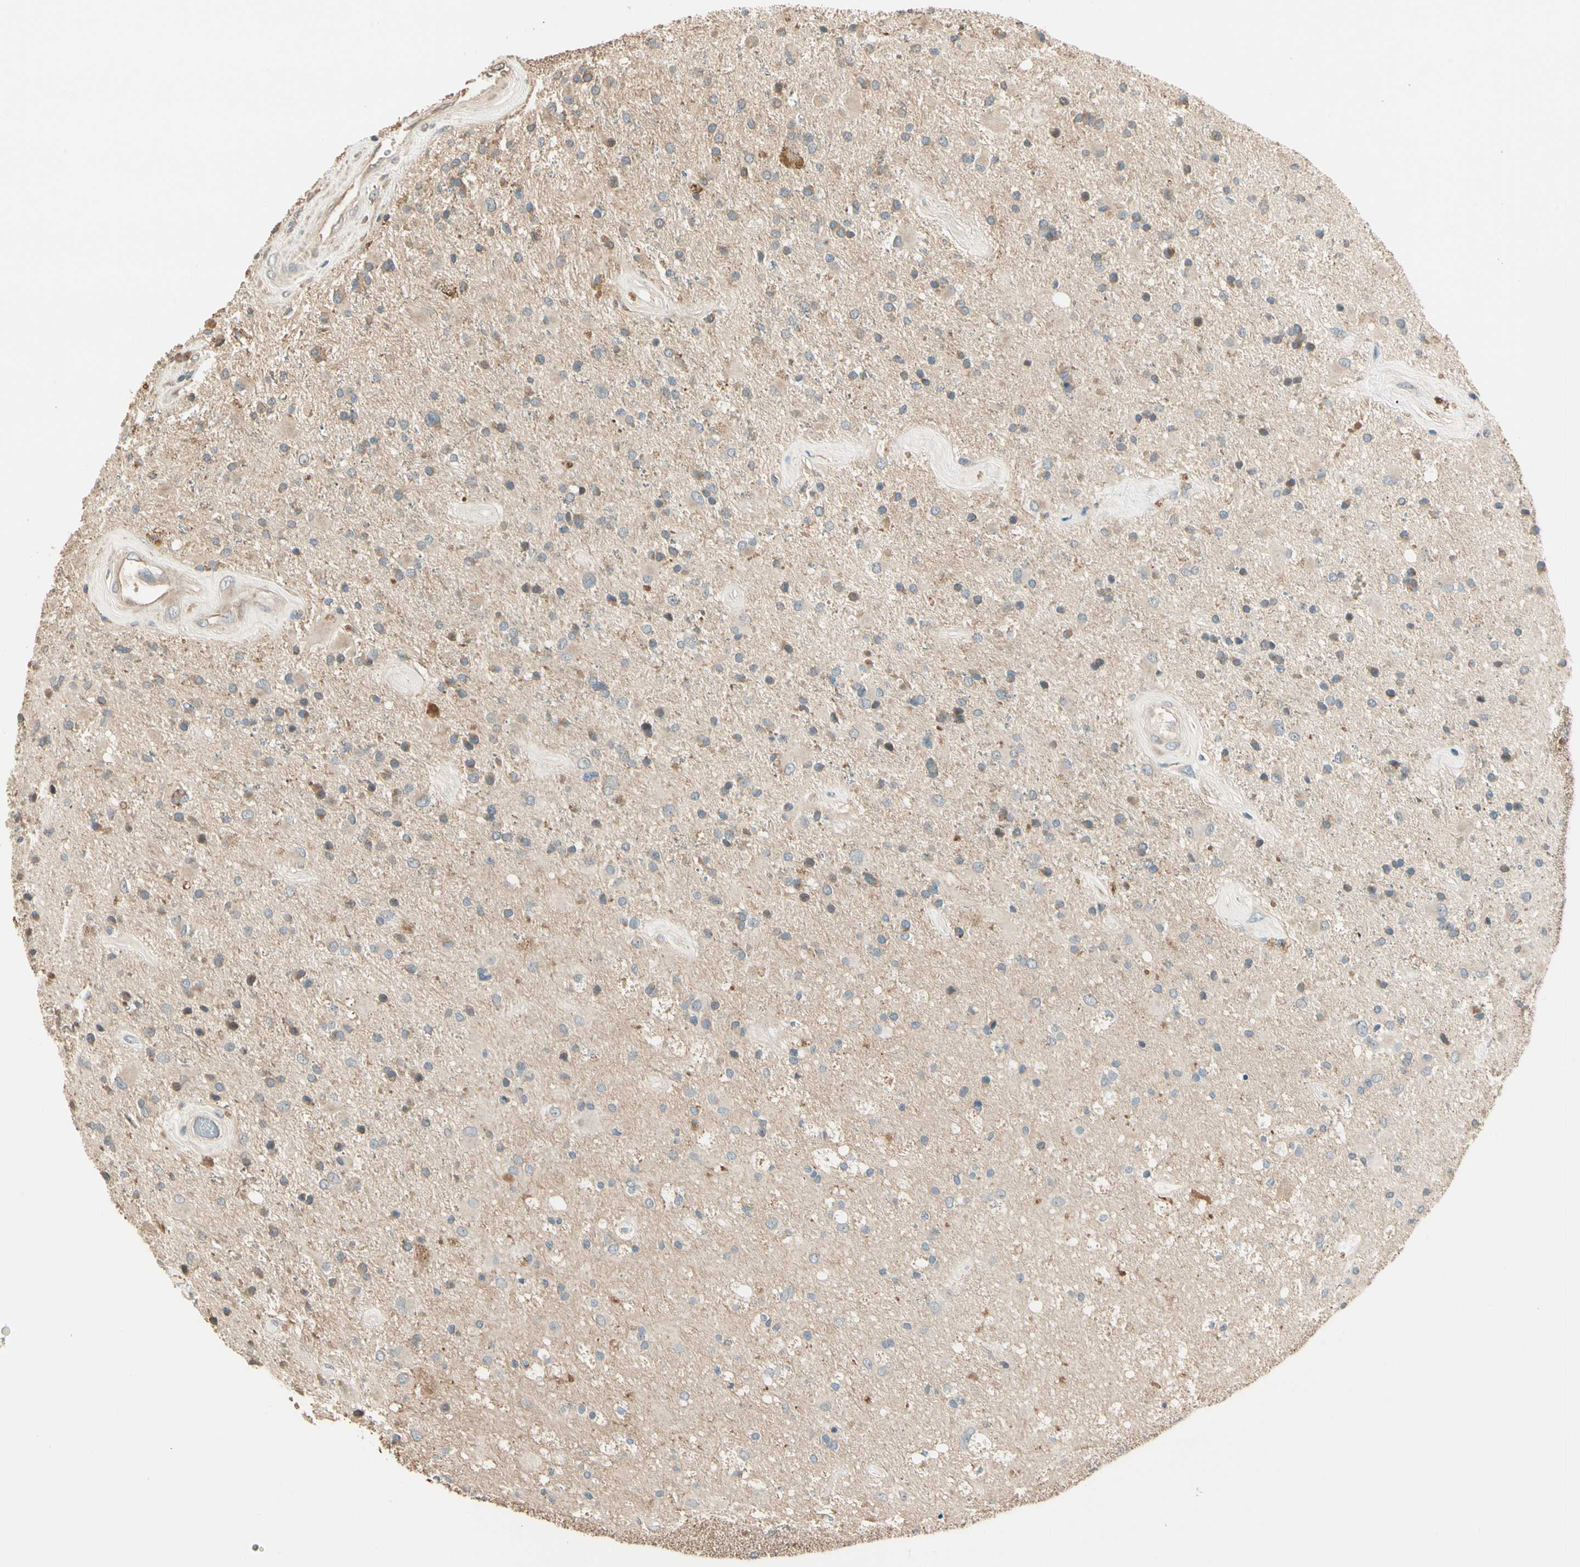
{"staining": {"intensity": "moderate", "quantity": ">75%", "location": "cytoplasmic/membranous"}, "tissue": "glioma", "cell_type": "Tumor cells", "image_type": "cancer", "snomed": [{"axis": "morphology", "description": "Glioma, malignant, Low grade"}, {"axis": "topography", "description": "Brain"}], "caption": "Immunohistochemistry (IHC) staining of glioma, which reveals medium levels of moderate cytoplasmic/membranous staining in approximately >75% of tumor cells indicating moderate cytoplasmic/membranous protein positivity. The staining was performed using DAB (3,3'-diaminobenzidine) (brown) for protein detection and nuclei were counterstained in hematoxylin (blue).", "gene": "TNFRSF21", "patient": {"sex": "male", "age": 58}}